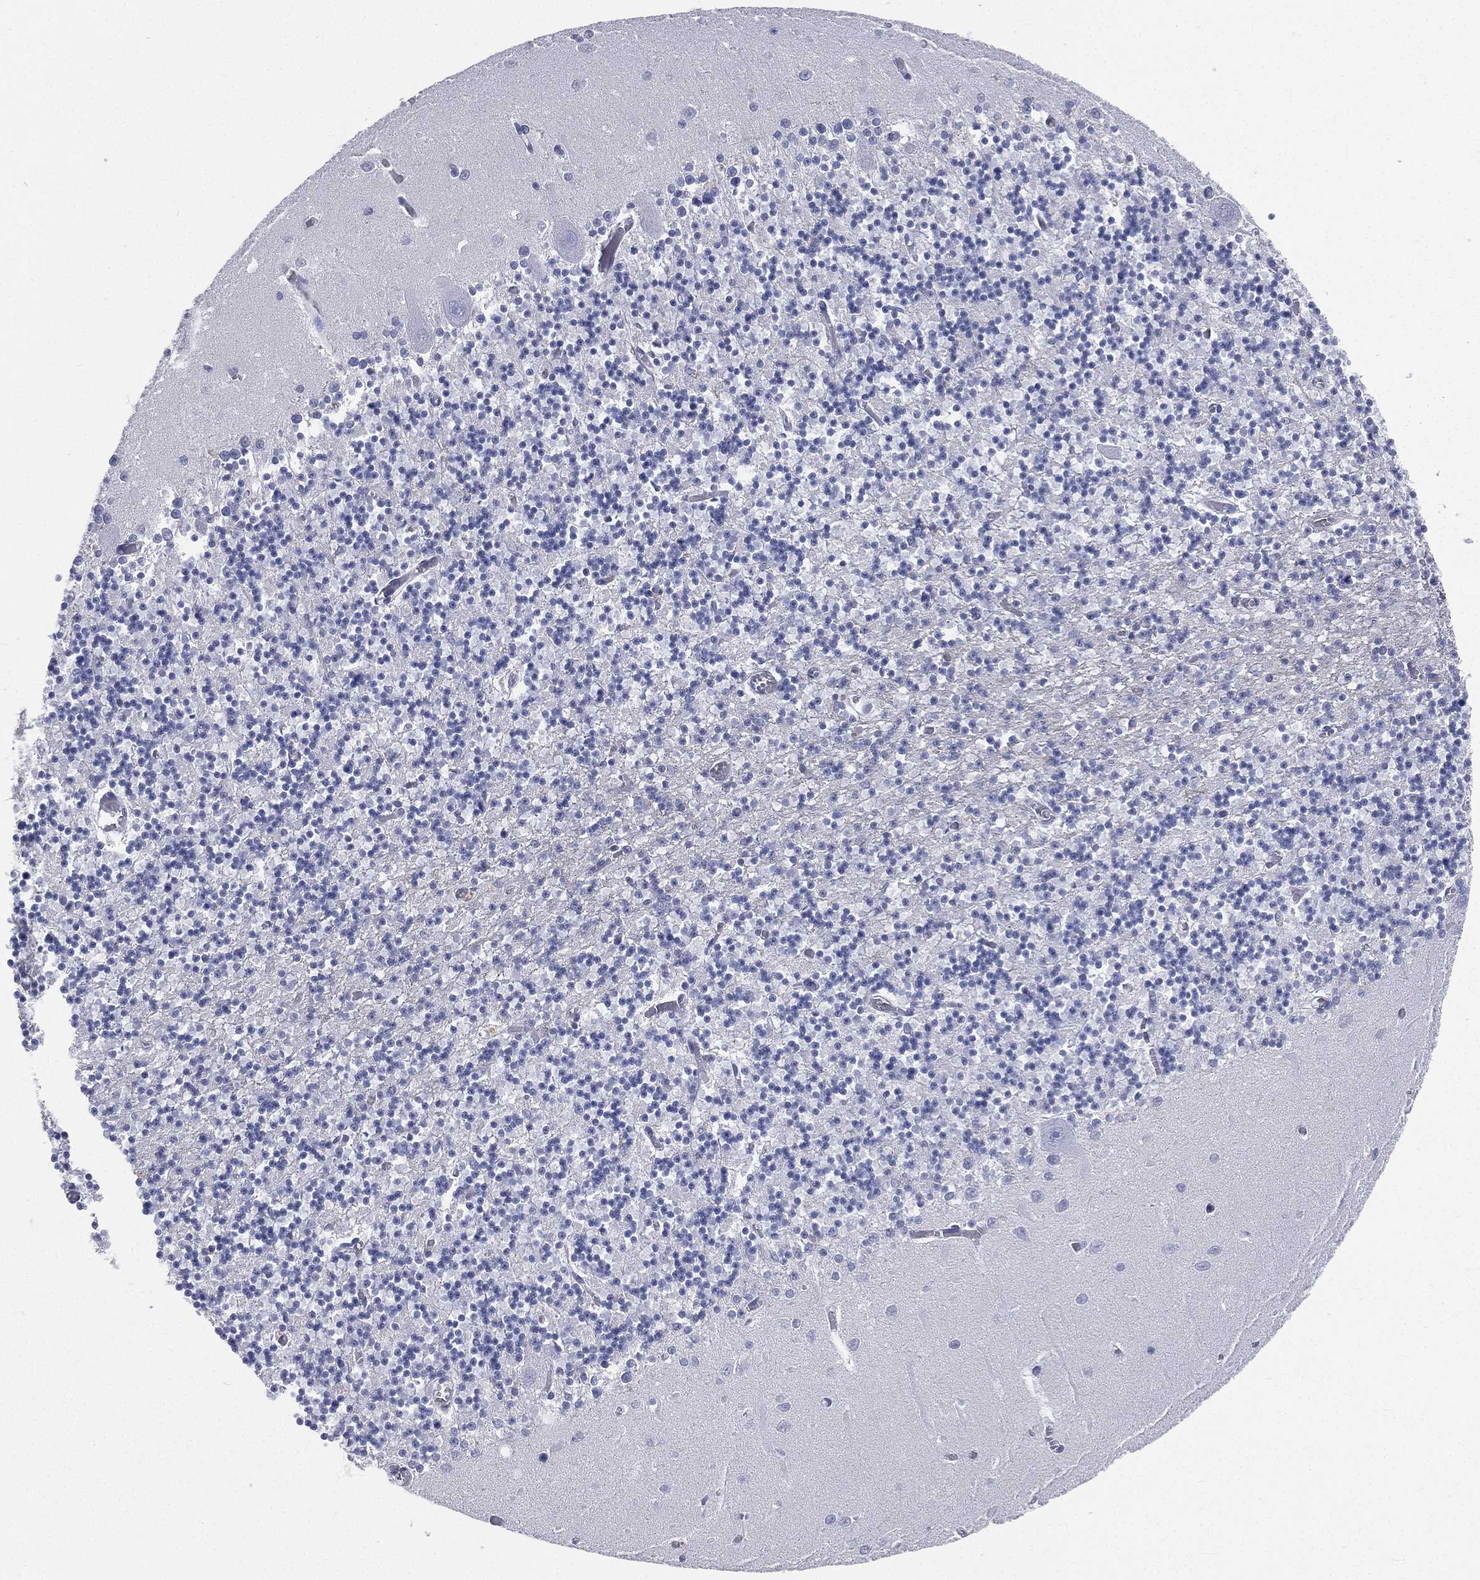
{"staining": {"intensity": "negative", "quantity": "none", "location": "none"}, "tissue": "cerebellum", "cell_type": "Cells in granular layer", "image_type": "normal", "snomed": [{"axis": "morphology", "description": "Normal tissue, NOS"}, {"axis": "topography", "description": "Cerebellum"}], "caption": "This is an immunohistochemistry (IHC) micrograph of benign cerebellum. There is no staining in cells in granular layer.", "gene": "CD3D", "patient": {"sex": "female", "age": 64}}